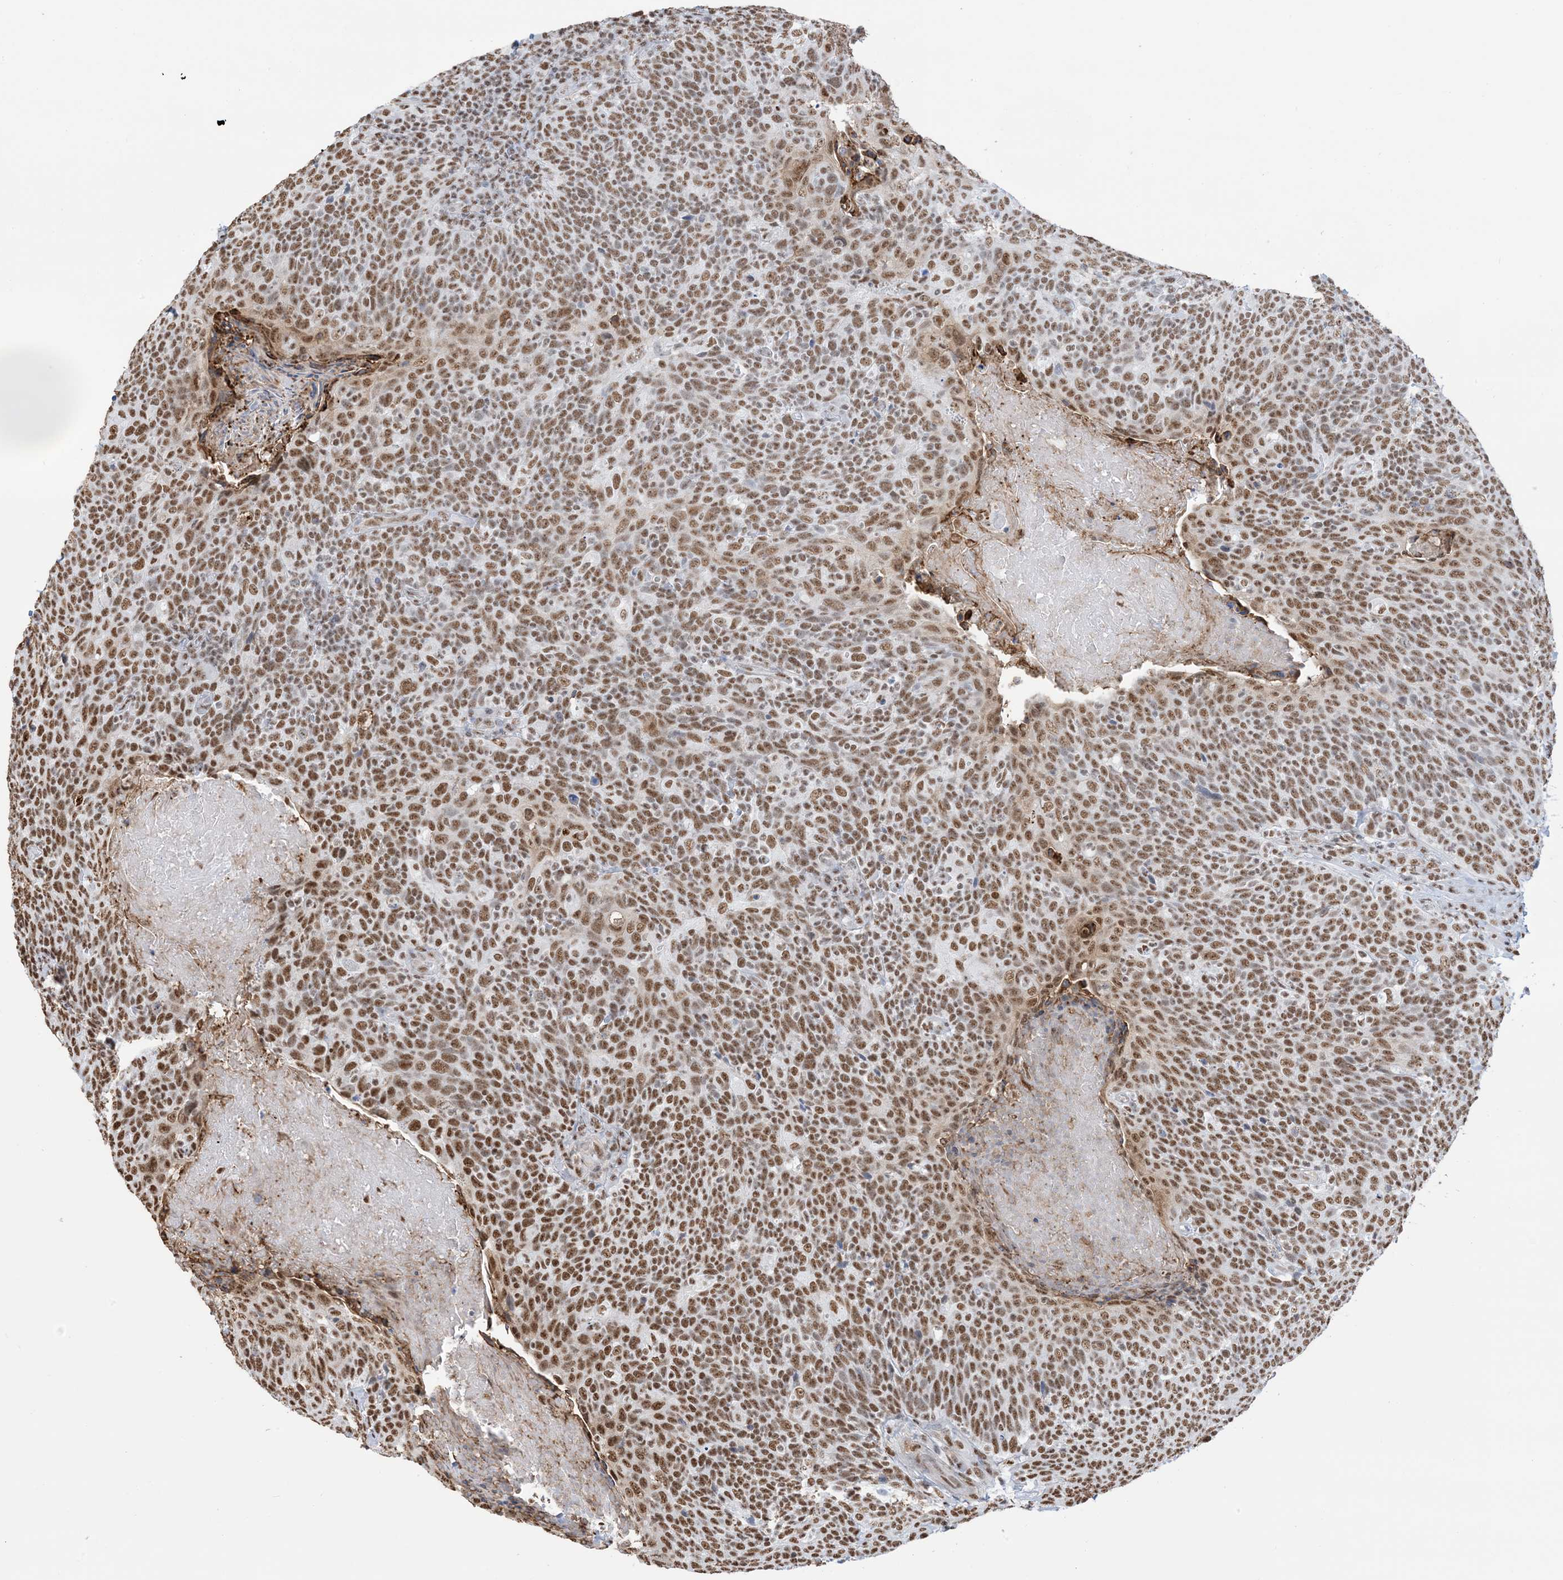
{"staining": {"intensity": "moderate", "quantity": ">75%", "location": "nuclear"}, "tissue": "head and neck cancer", "cell_type": "Tumor cells", "image_type": "cancer", "snomed": [{"axis": "morphology", "description": "Squamous cell carcinoma, NOS"}, {"axis": "morphology", "description": "Squamous cell carcinoma, metastatic, NOS"}, {"axis": "topography", "description": "Lymph node"}, {"axis": "topography", "description": "Head-Neck"}], "caption": "Squamous cell carcinoma (head and neck) stained with DAB (3,3'-diaminobenzidine) immunohistochemistry (IHC) reveals medium levels of moderate nuclear expression in about >75% of tumor cells.", "gene": "ZNF792", "patient": {"sex": "male", "age": 62}}